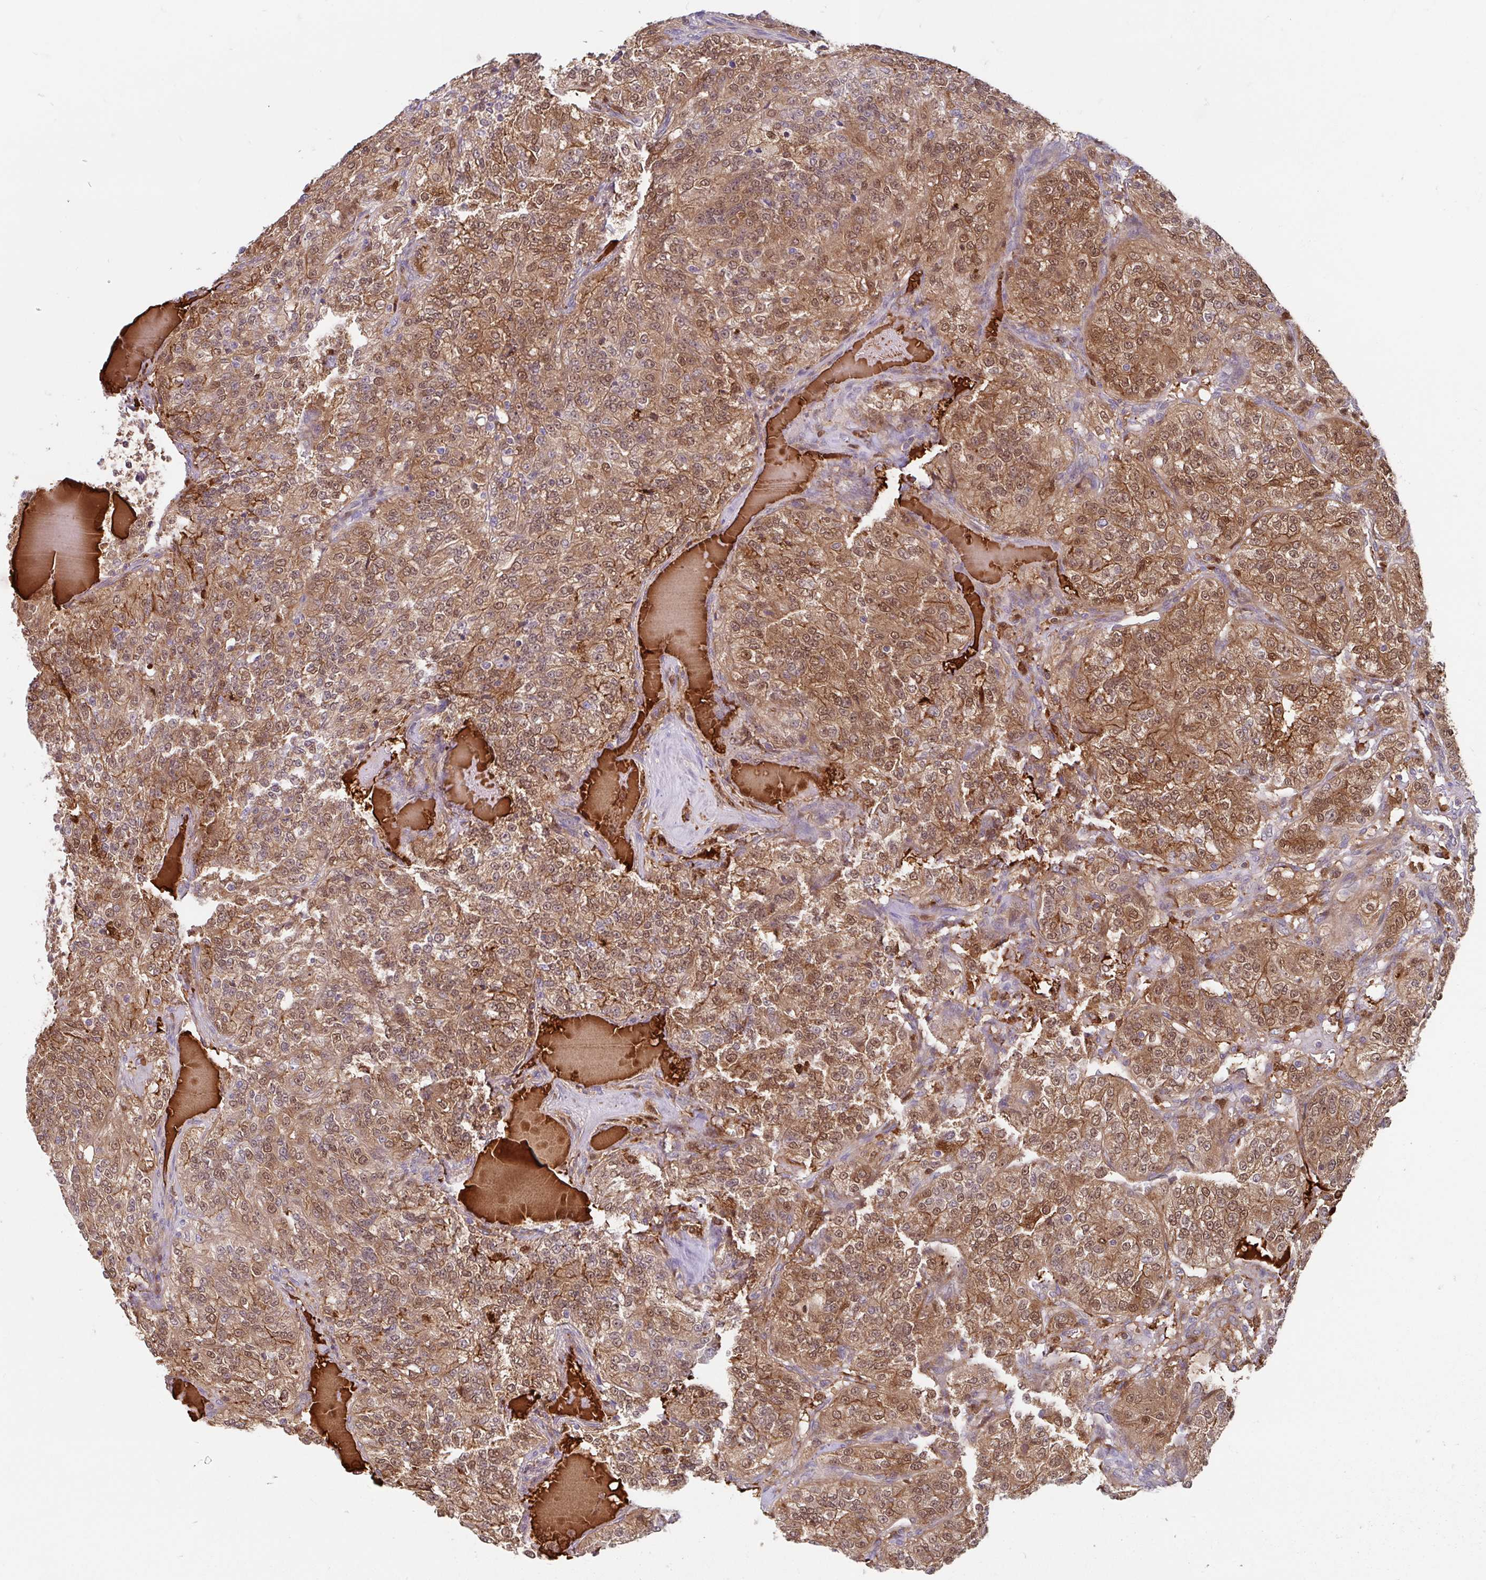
{"staining": {"intensity": "moderate", "quantity": ">75%", "location": "cytoplasmic/membranous,nuclear"}, "tissue": "renal cancer", "cell_type": "Tumor cells", "image_type": "cancer", "snomed": [{"axis": "morphology", "description": "Adenocarcinoma, NOS"}, {"axis": "topography", "description": "Kidney"}], "caption": "This micrograph displays immunohistochemistry staining of renal cancer (adenocarcinoma), with medium moderate cytoplasmic/membranous and nuclear positivity in about >75% of tumor cells.", "gene": "BLVRA", "patient": {"sex": "female", "age": 63}}